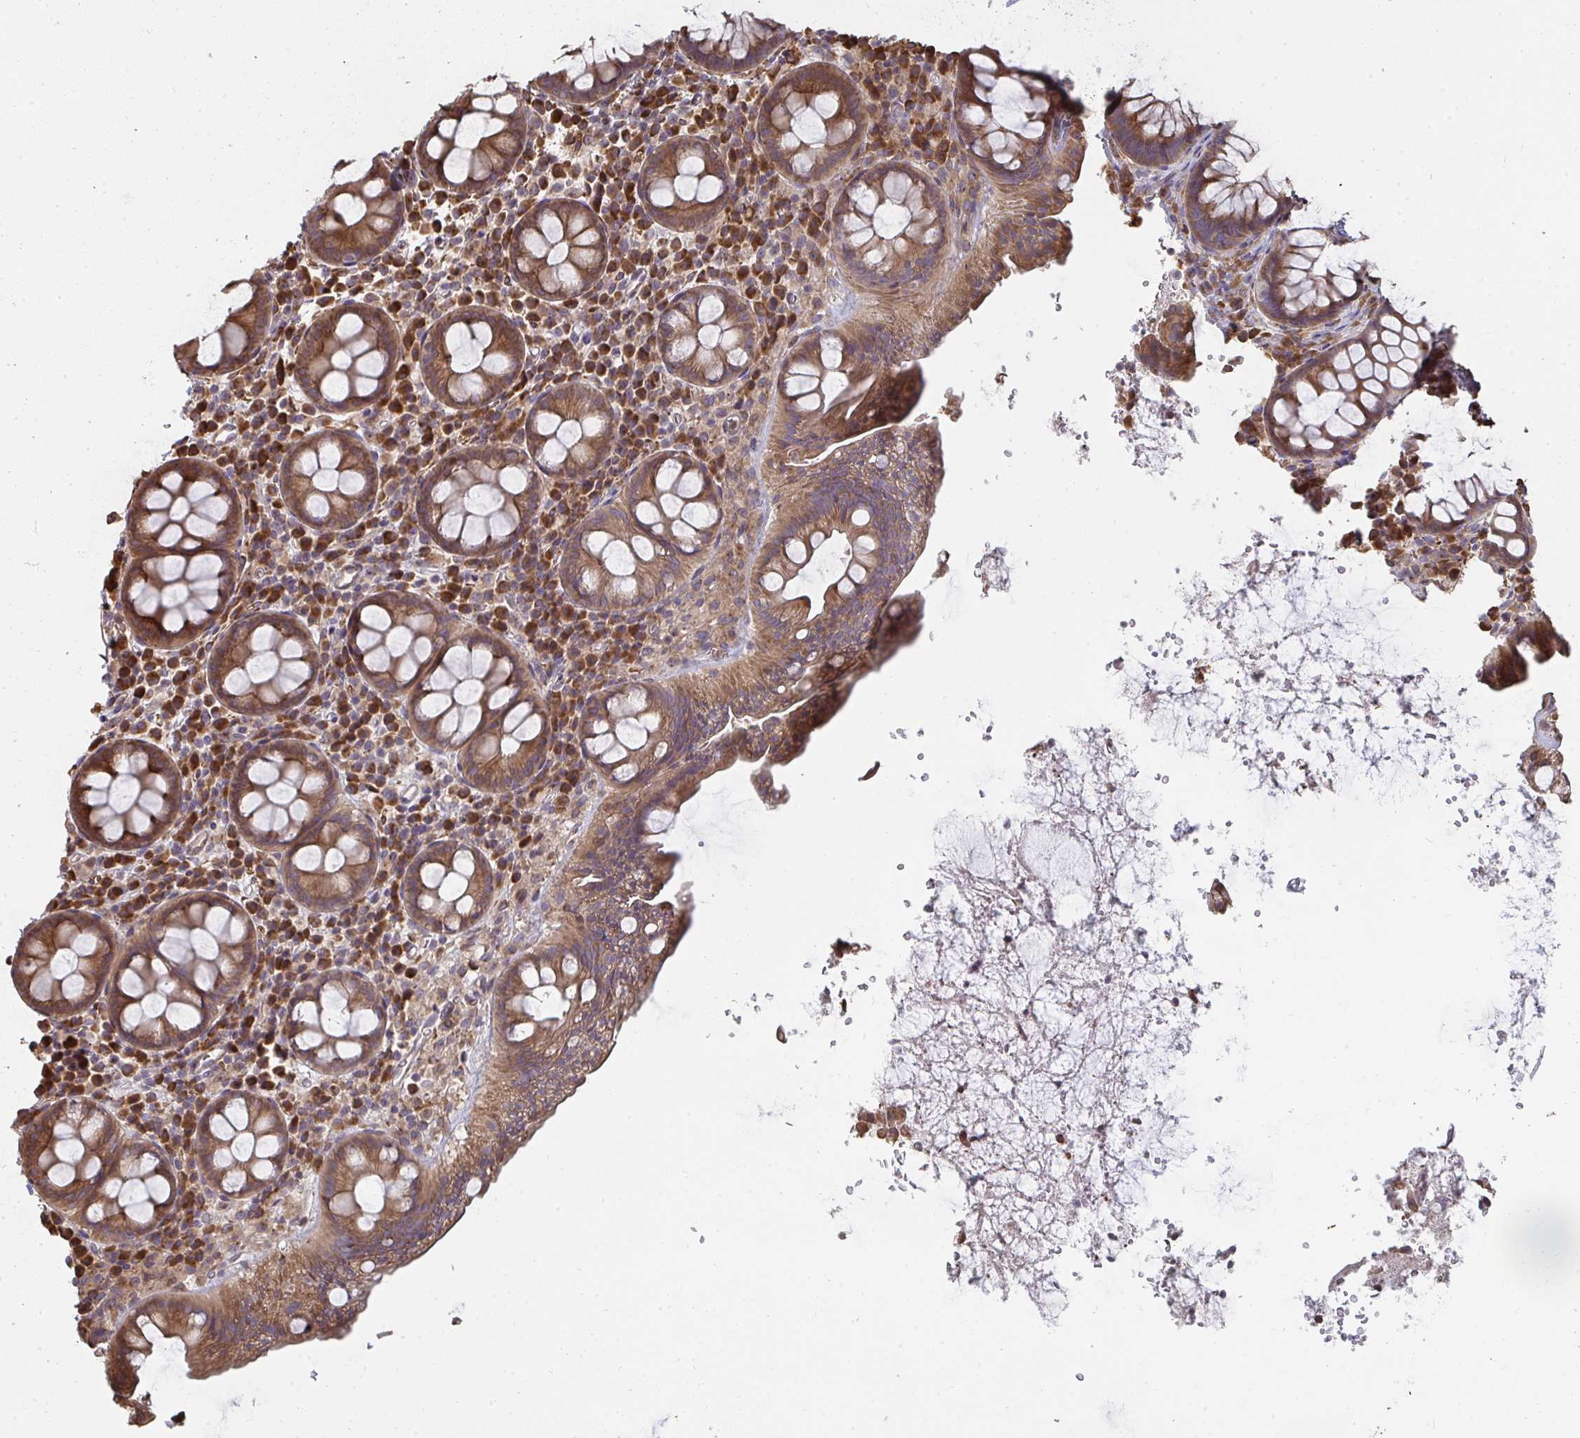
{"staining": {"intensity": "moderate", "quantity": ">75%", "location": "cytoplasmic/membranous"}, "tissue": "rectum", "cell_type": "Glandular cells", "image_type": "normal", "snomed": [{"axis": "morphology", "description": "Normal tissue, NOS"}, {"axis": "topography", "description": "Rectum"}], "caption": "Immunohistochemistry (IHC) histopathology image of benign rectum stained for a protein (brown), which exhibits medium levels of moderate cytoplasmic/membranous positivity in about >75% of glandular cells.", "gene": "ZFYVE28", "patient": {"sex": "female", "age": 69}}